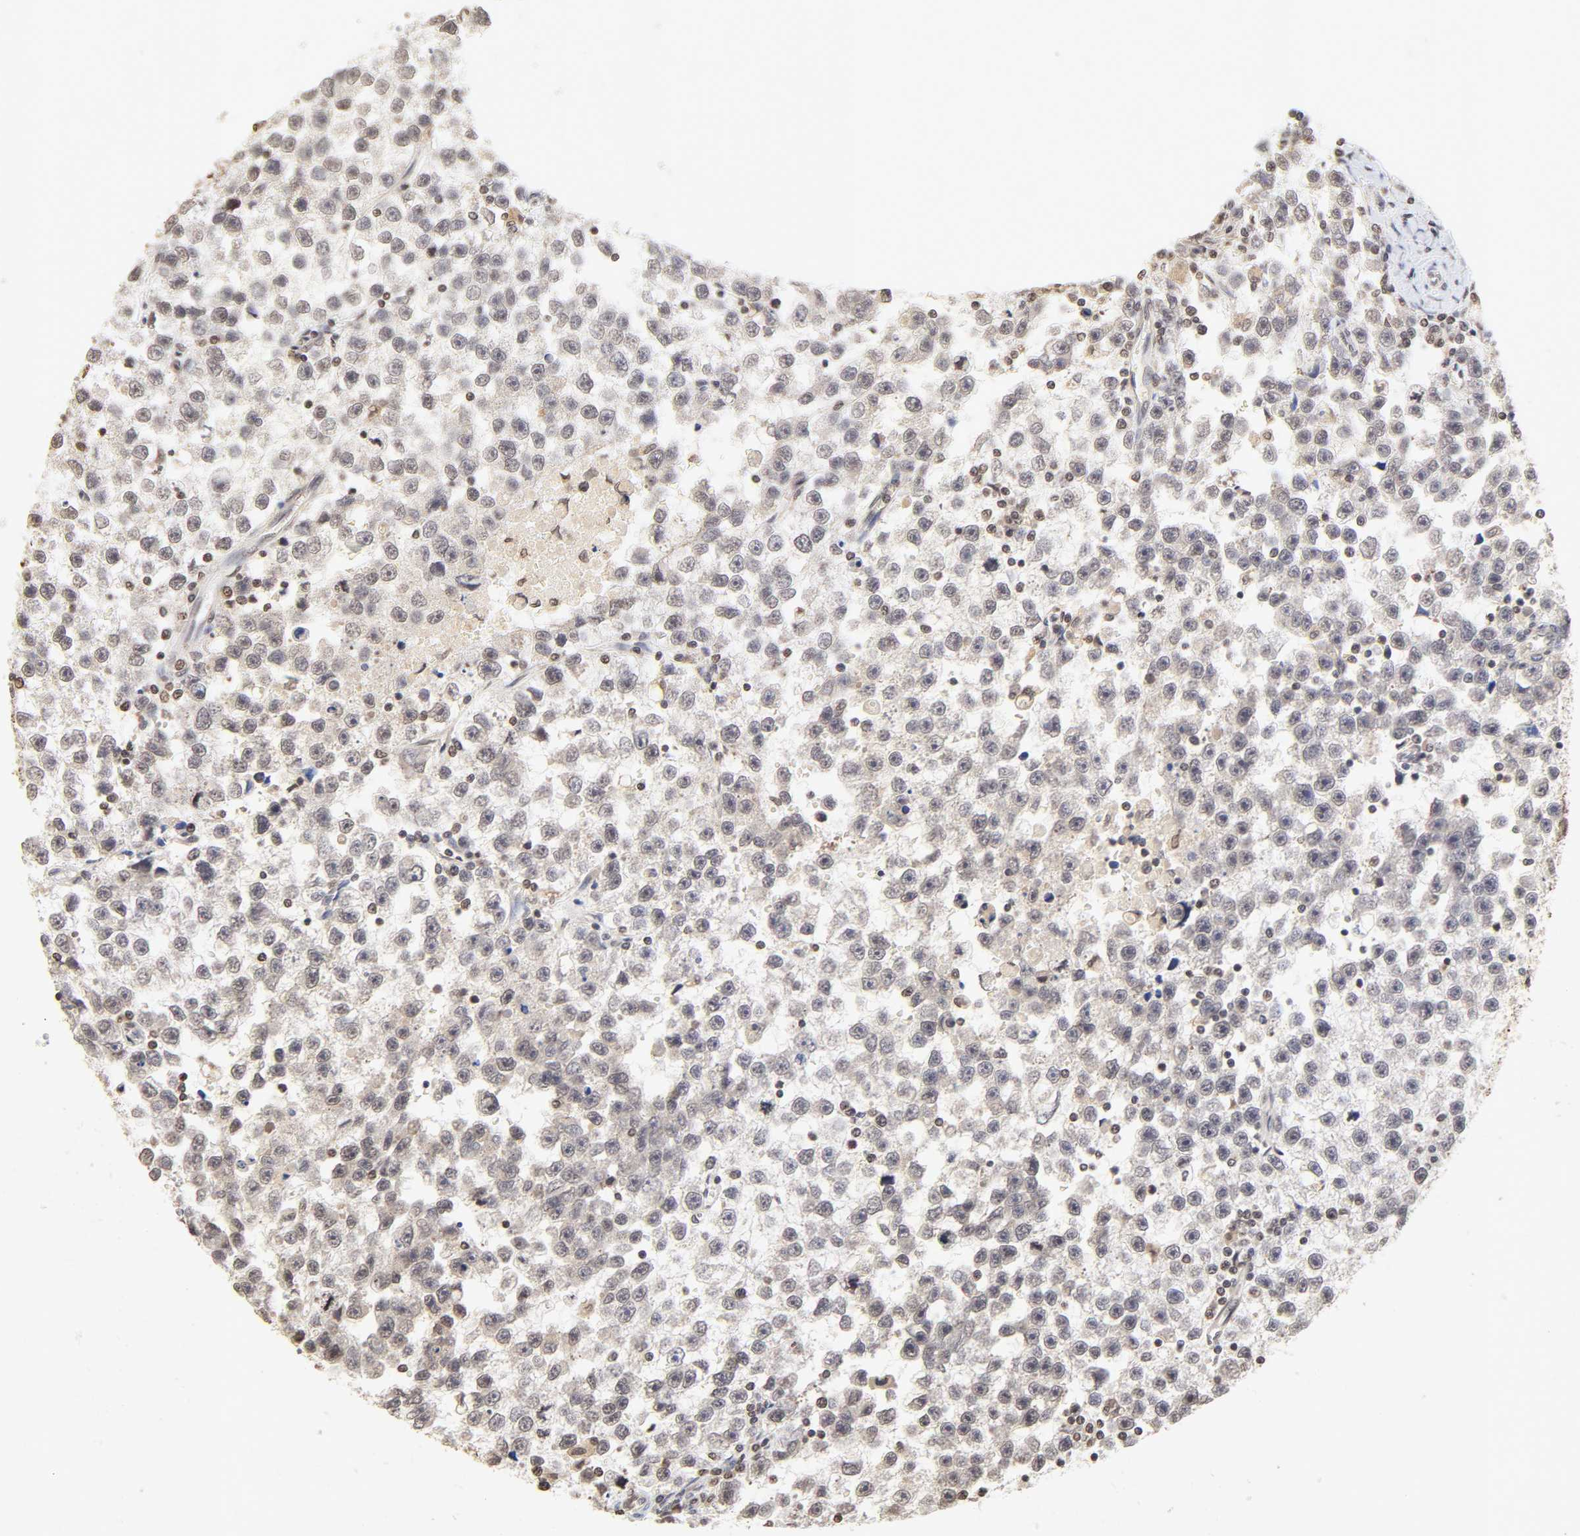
{"staining": {"intensity": "weak", "quantity": "25%-75%", "location": "cytoplasmic/membranous,nuclear"}, "tissue": "testis cancer", "cell_type": "Tumor cells", "image_type": "cancer", "snomed": [{"axis": "morphology", "description": "Seminoma, NOS"}, {"axis": "topography", "description": "Testis"}], "caption": "High-power microscopy captured an immunohistochemistry (IHC) image of testis cancer (seminoma), revealing weak cytoplasmic/membranous and nuclear staining in approximately 25%-75% of tumor cells.", "gene": "TBL1X", "patient": {"sex": "male", "age": 33}}